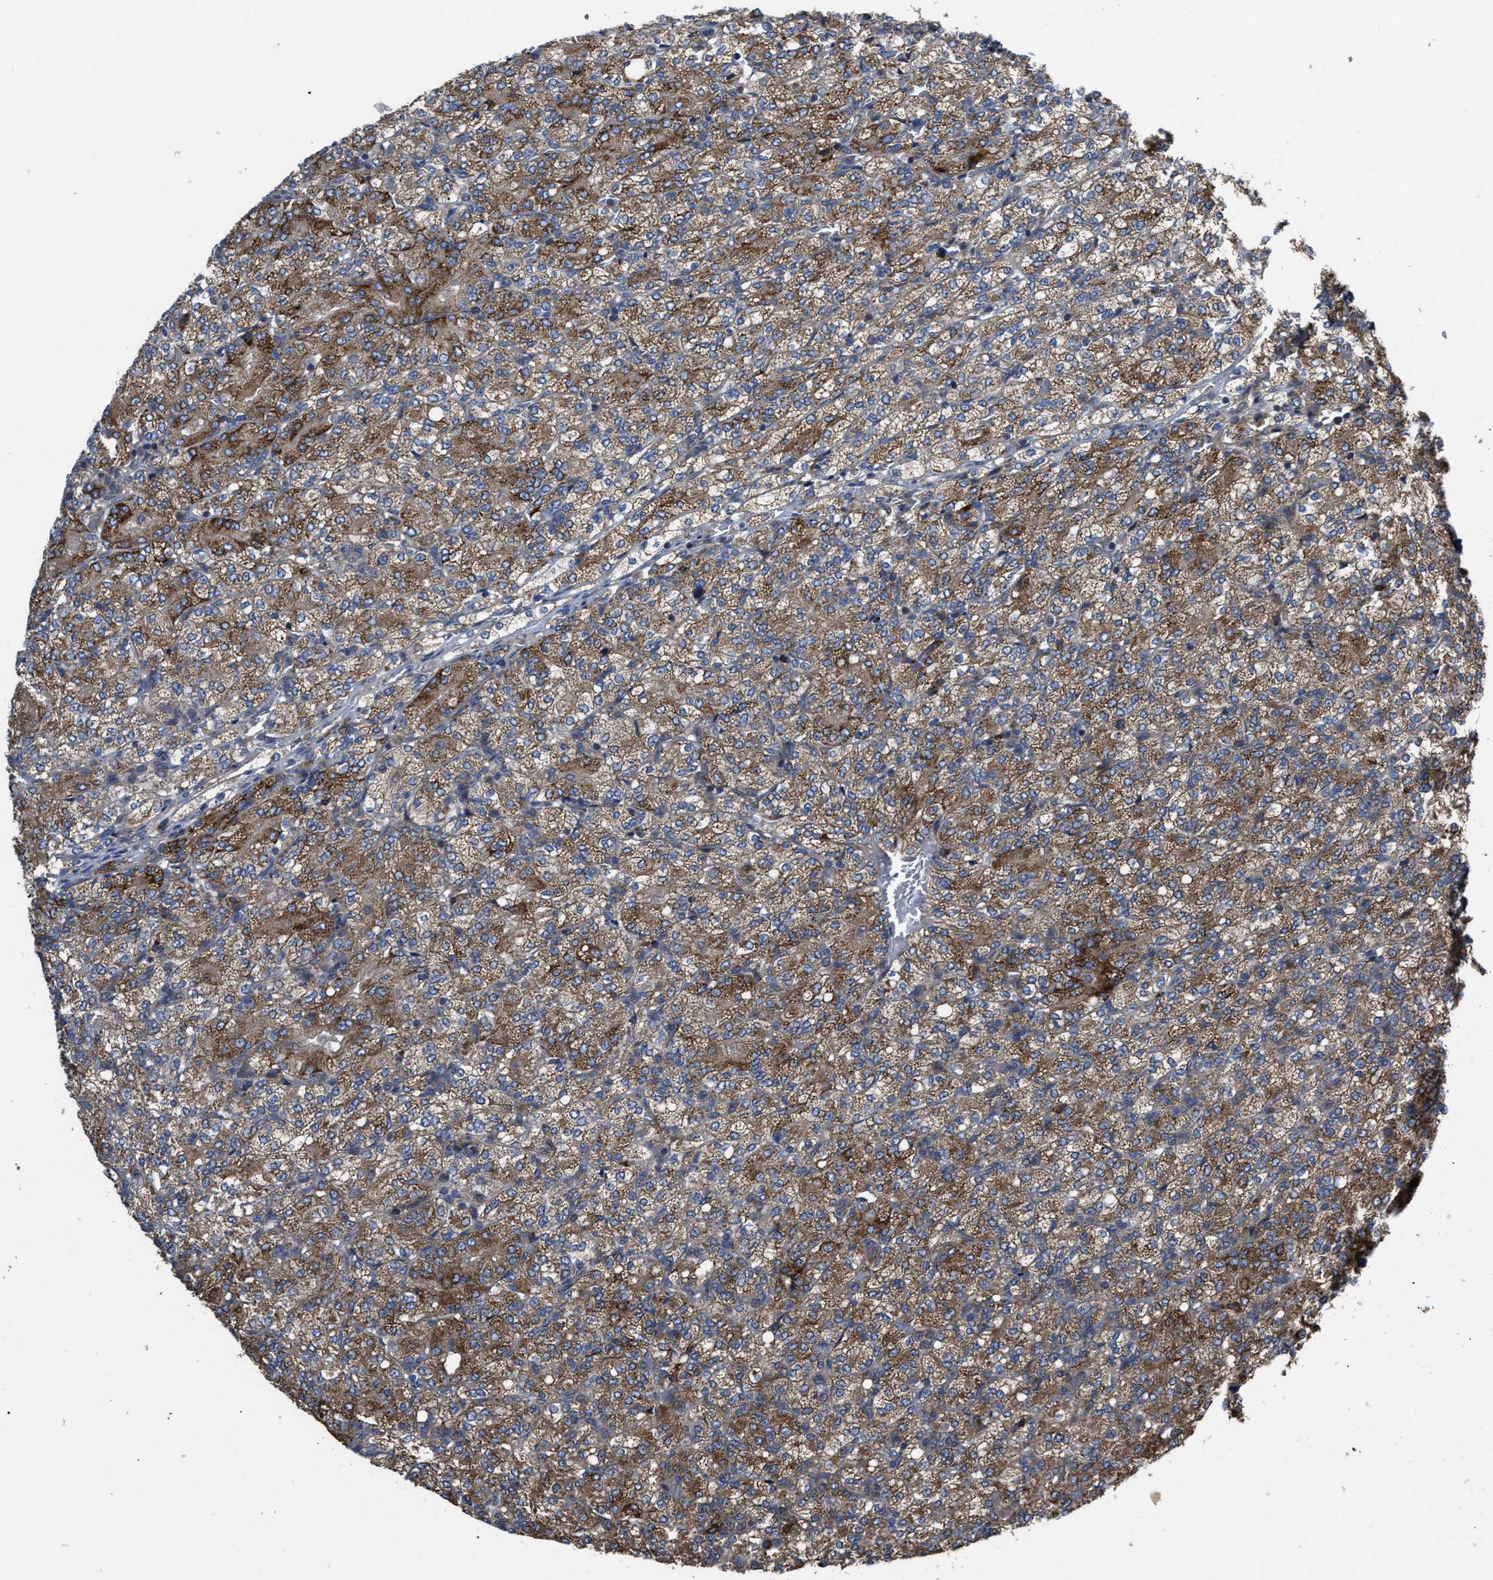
{"staining": {"intensity": "moderate", "quantity": ">75%", "location": "cytoplasmic/membranous"}, "tissue": "renal cancer", "cell_type": "Tumor cells", "image_type": "cancer", "snomed": [{"axis": "morphology", "description": "Adenocarcinoma, NOS"}, {"axis": "topography", "description": "Kidney"}], "caption": "Tumor cells demonstrate moderate cytoplasmic/membranous staining in about >75% of cells in adenocarcinoma (renal).", "gene": "PASK", "patient": {"sex": "male", "age": 77}}